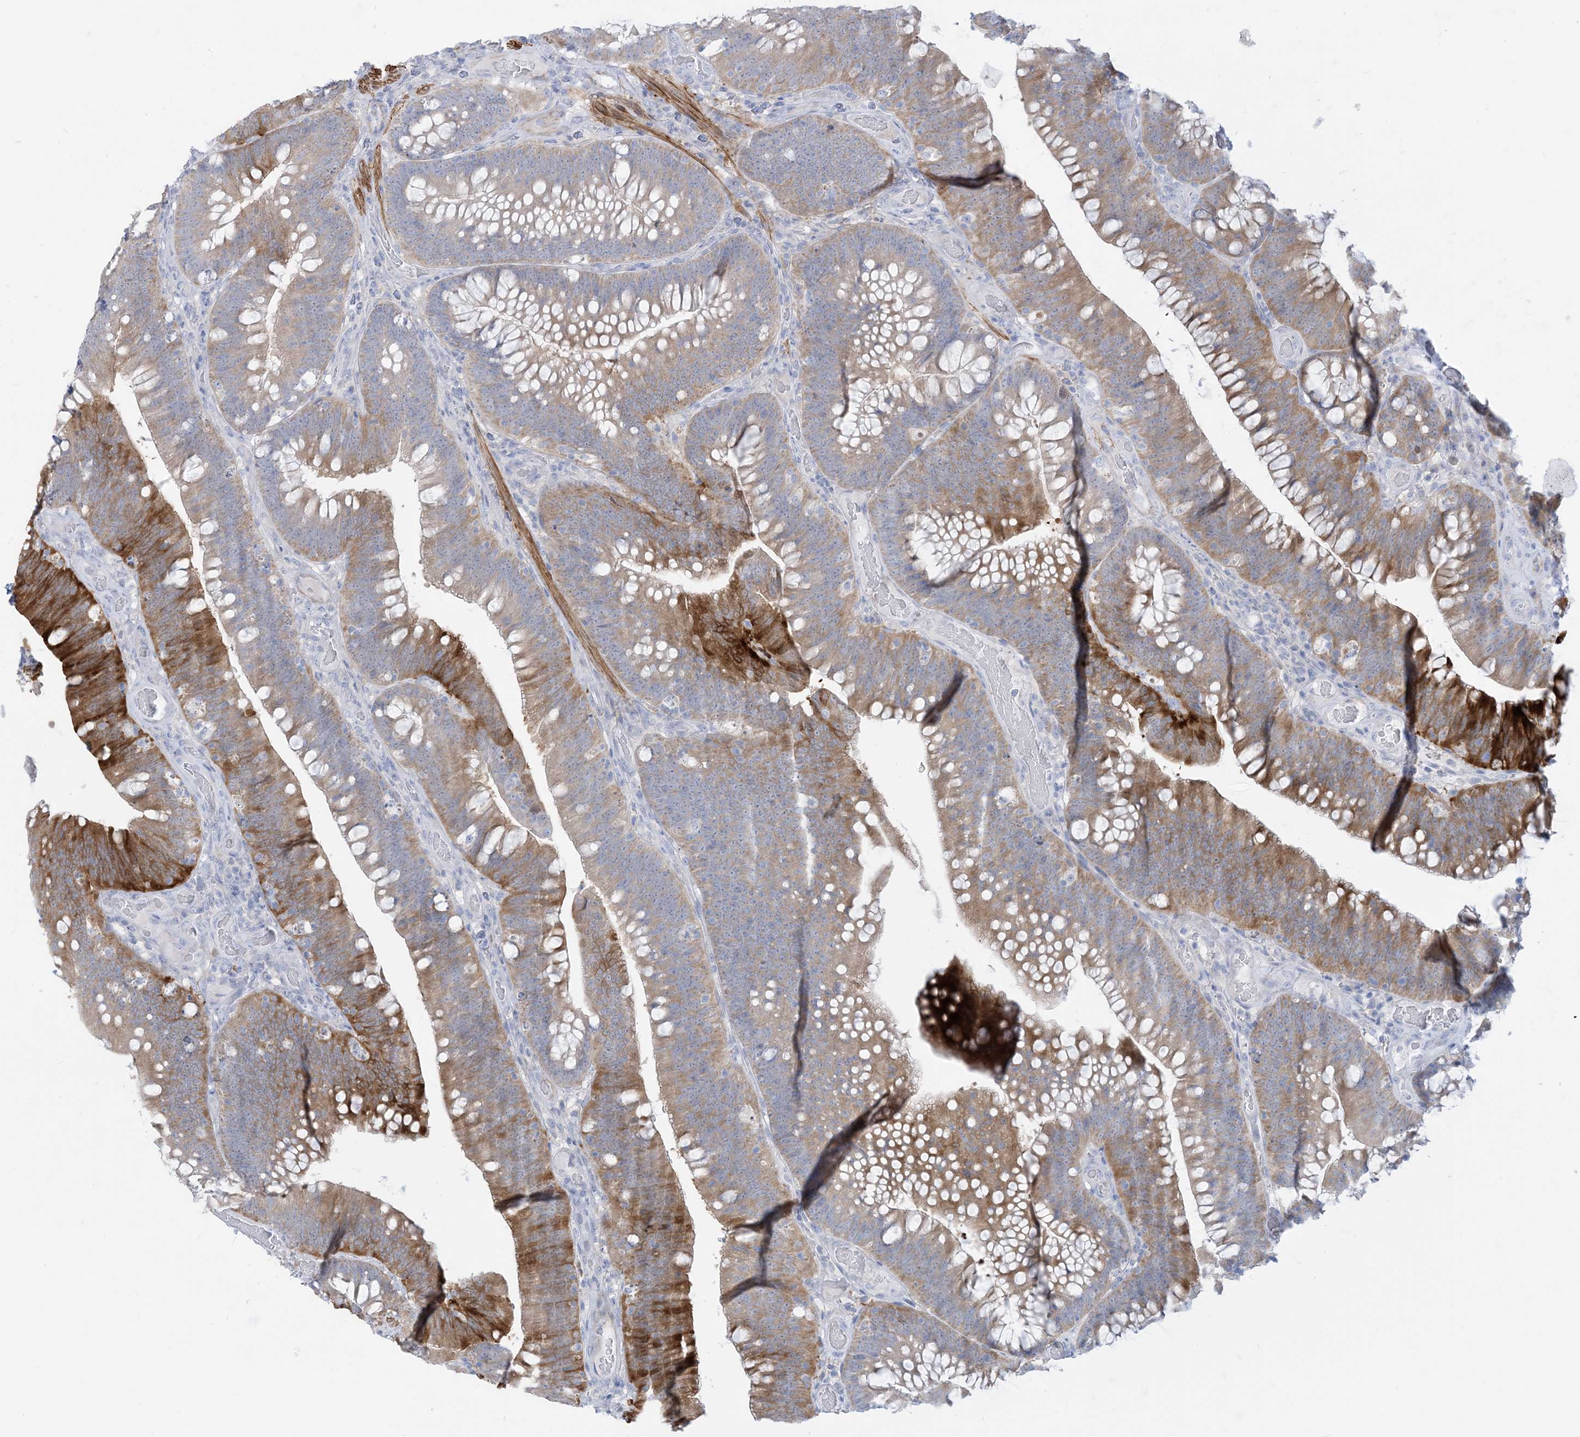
{"staining": {"intensity": "strong", "quantity": "25%-75%", "location": "cytoplasmic/membranous"}, "tissue": "colorectal cancer", "cell_type": "Tumor cells", "image_type": "cancer", "snomed": [{"axis": "morphology", "description": "Normal tissue, NOS"}, {"axis": "topography", "description": "Colon"}], "caption": "The image exhibits immunohistochemical staining of colorectal cancer. There is strong cytoplasmic/membranous expression is present in about 25%-75% of tumor cells. (DAB IHC, brown staining for protein, blue staining for nuclei).", "gene": "MARS2", "patient": {"sex": "female", "age": 82}}